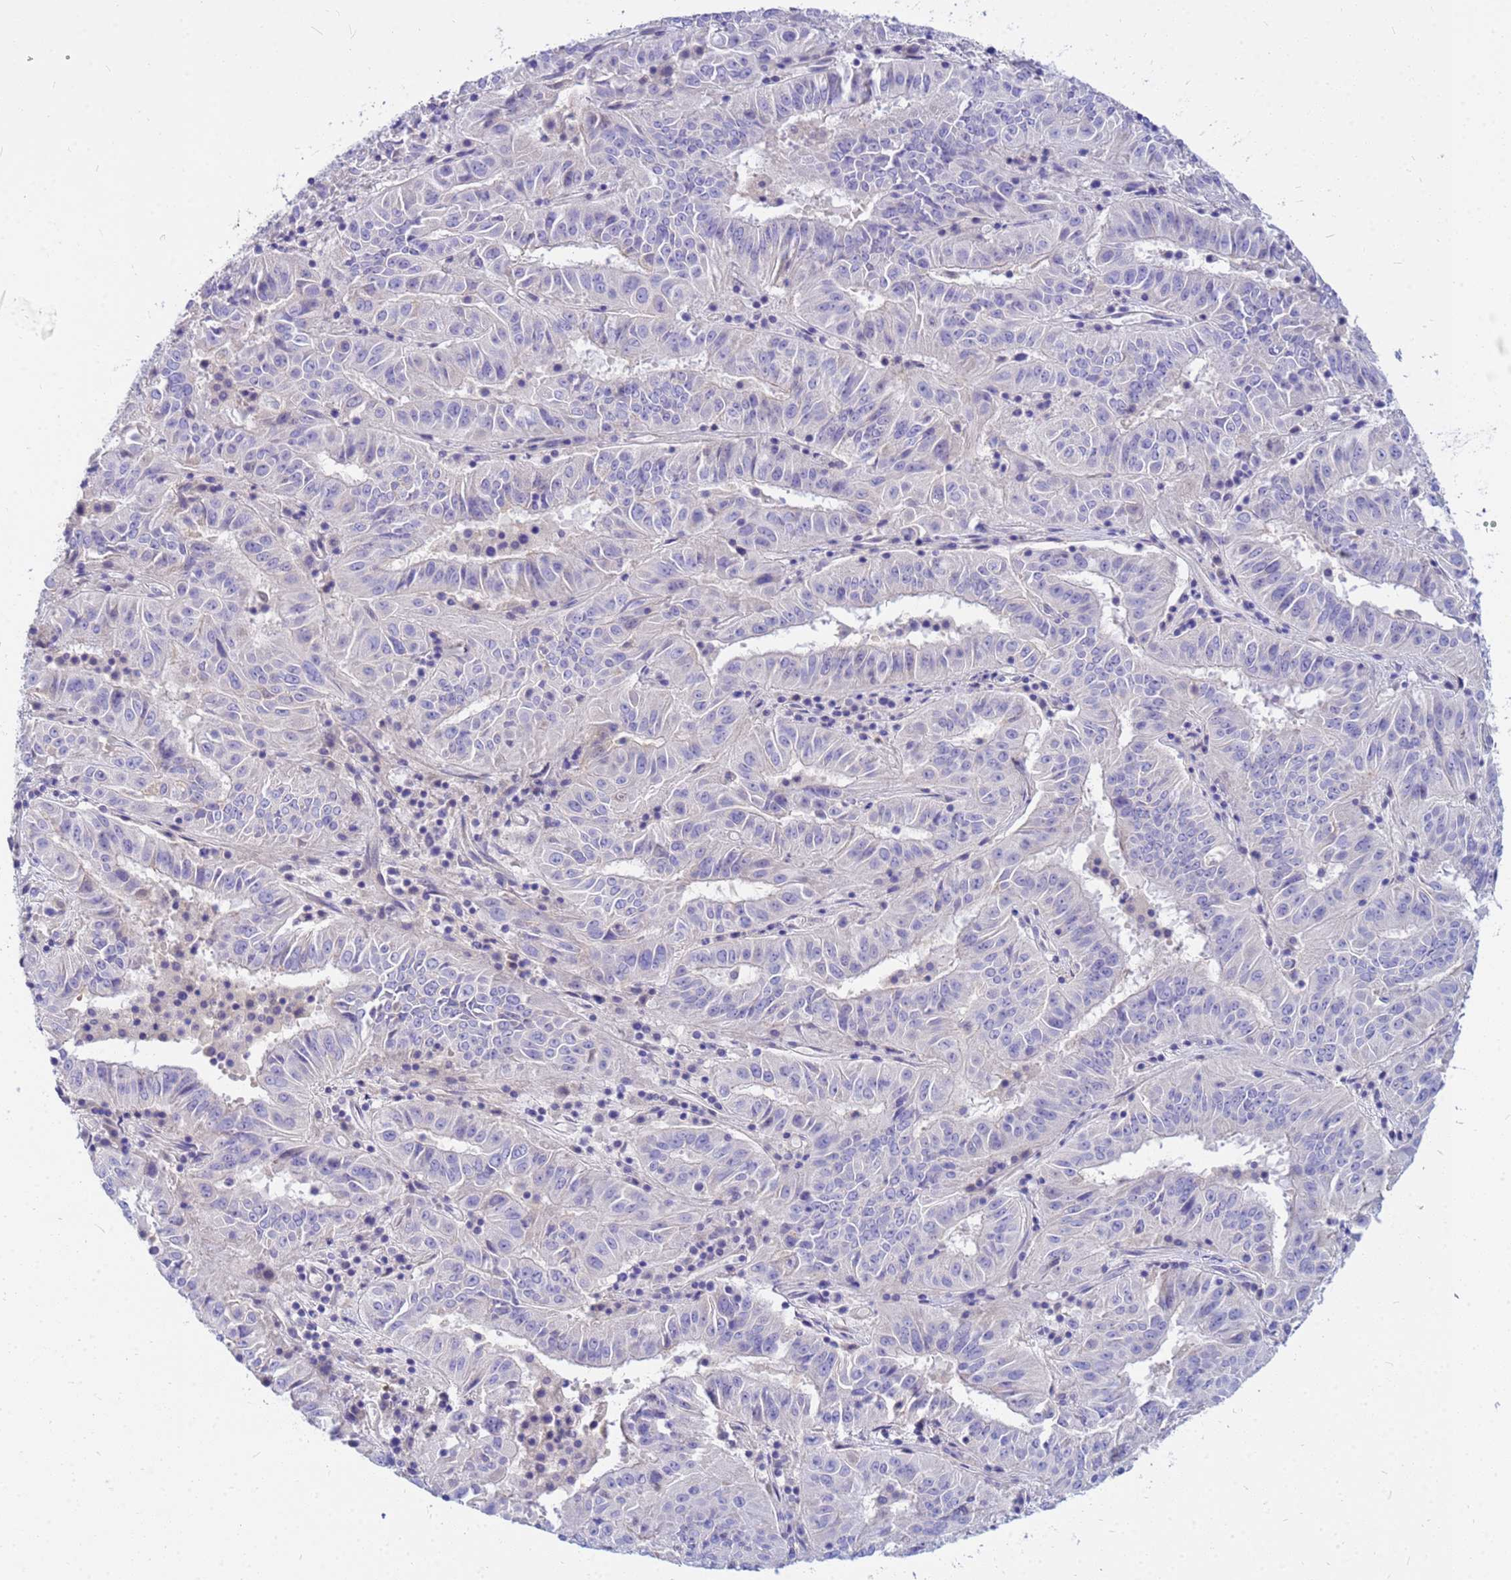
{"staining": {"intensity": "negative", "quantity": "none", "location": "none"}, "tissue": "pancreatic cancer", "cell_type": "Tumor cells", "image_type": "cancer", "snomed": [{"axis": "morphology", "description": "Adenocarcinoma, NOS"}, {"axis": "topography", "description": "Pancreas"}], "caption": "Immunohistochemistry (IHC) of human pancreatic adenocarcinoma displays no positivity in tumor cells.", "gene": "DPRX", "patient": {"sex": "male", "age": 63}}